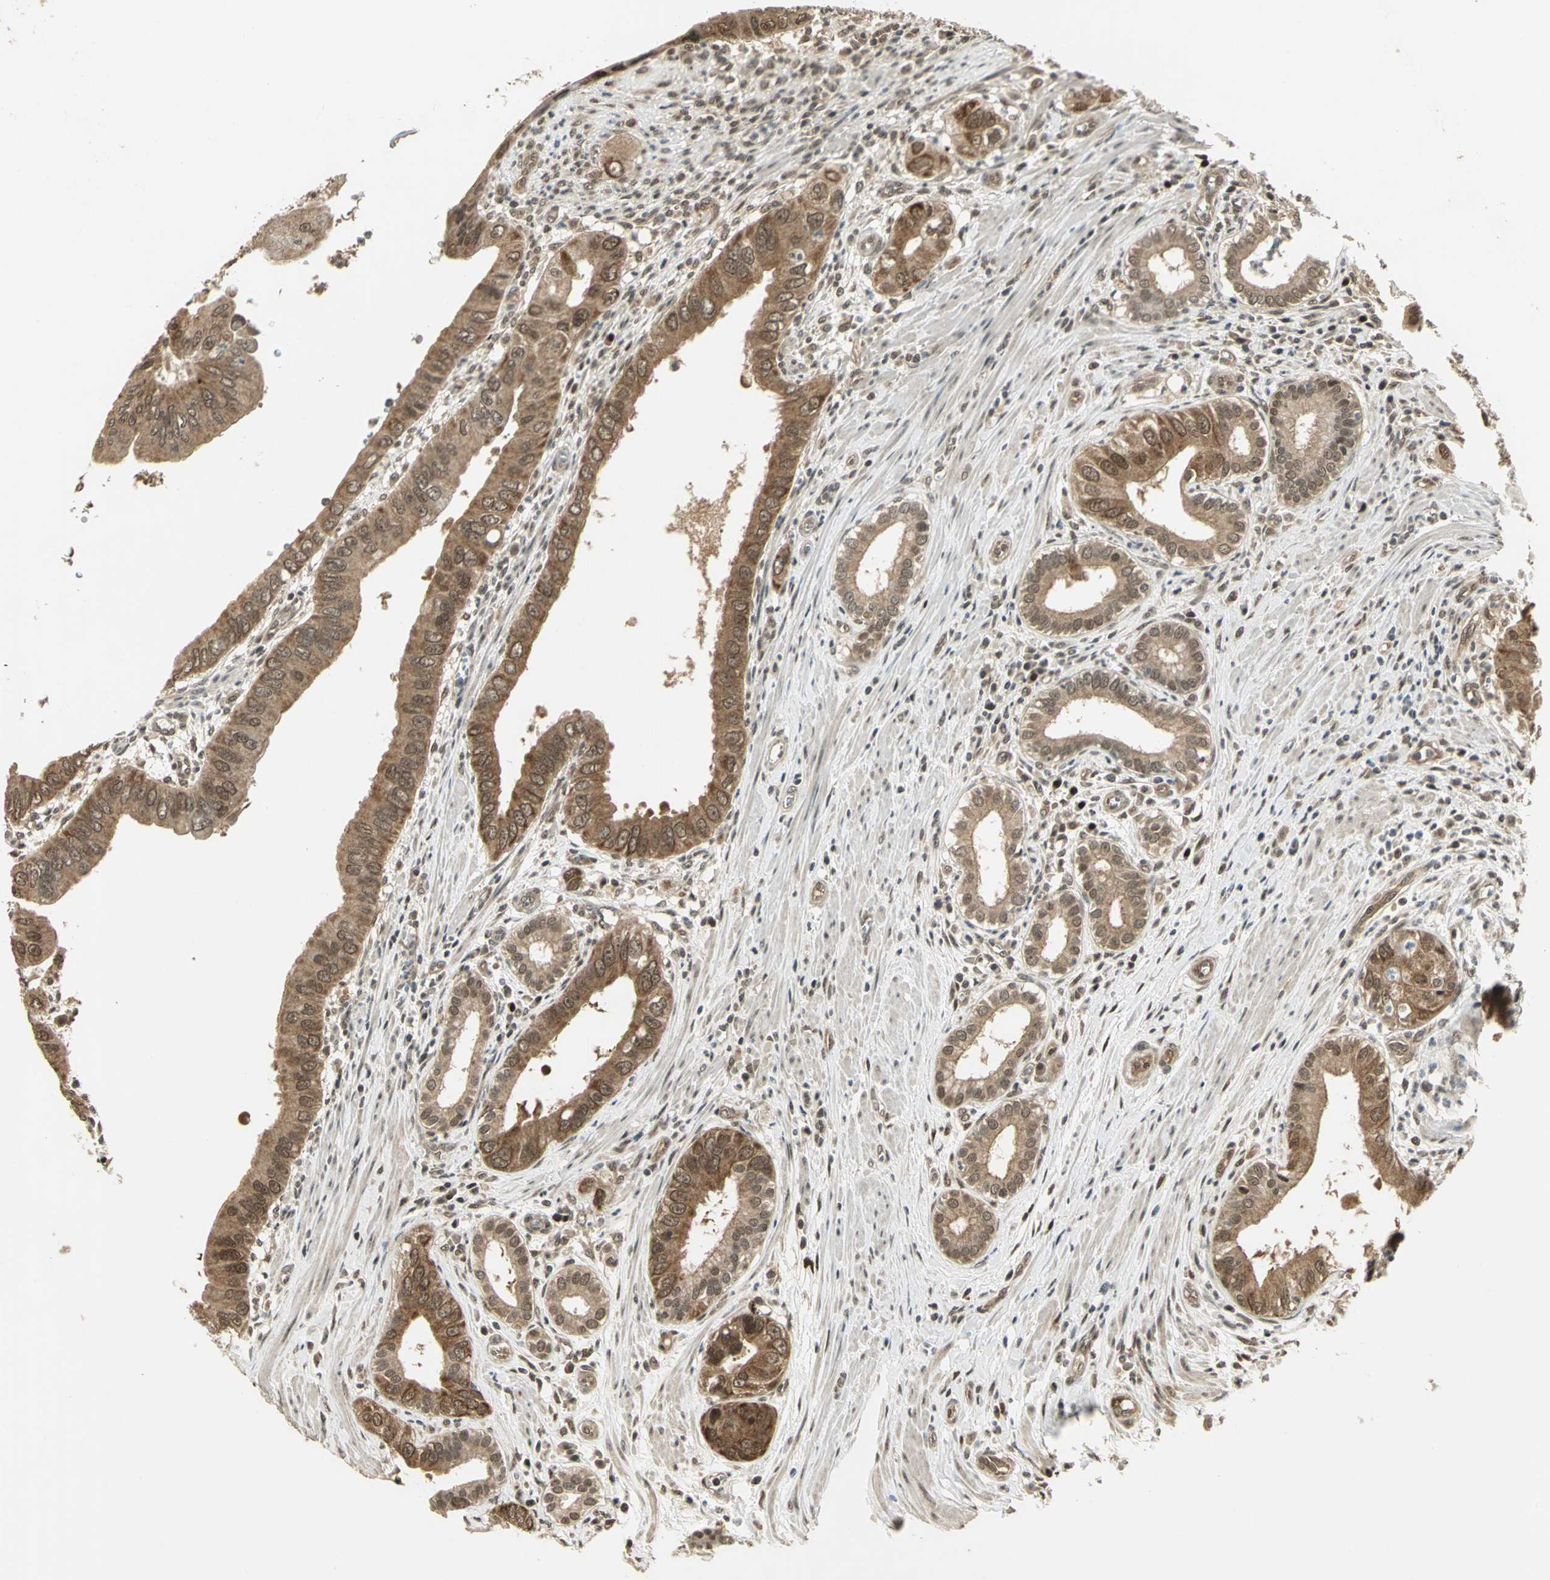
{"staining": {"intensity": "moderate", "quantity": ">75%", "location": "cytoplasmic/membranous,nuclear"}, "tissue": "pancreatic cancer", "cell_type": "Tumor cells", "image_type": "cancer", "snomed": [{"axis": "morphology", "description": "Normal tissue, NOS"}, {"axis": "topography", "description": "Lymph node"}], "caption": "Immunohistochemistry (IHC) (DAB) staining of pancreatic cancer displays moderate cytoplasmic/membranous and nuclear protein positivity in about >75% of tumor cells.", "gene": "PSMC3", "patient": {"sex": "male", "age": 50}}